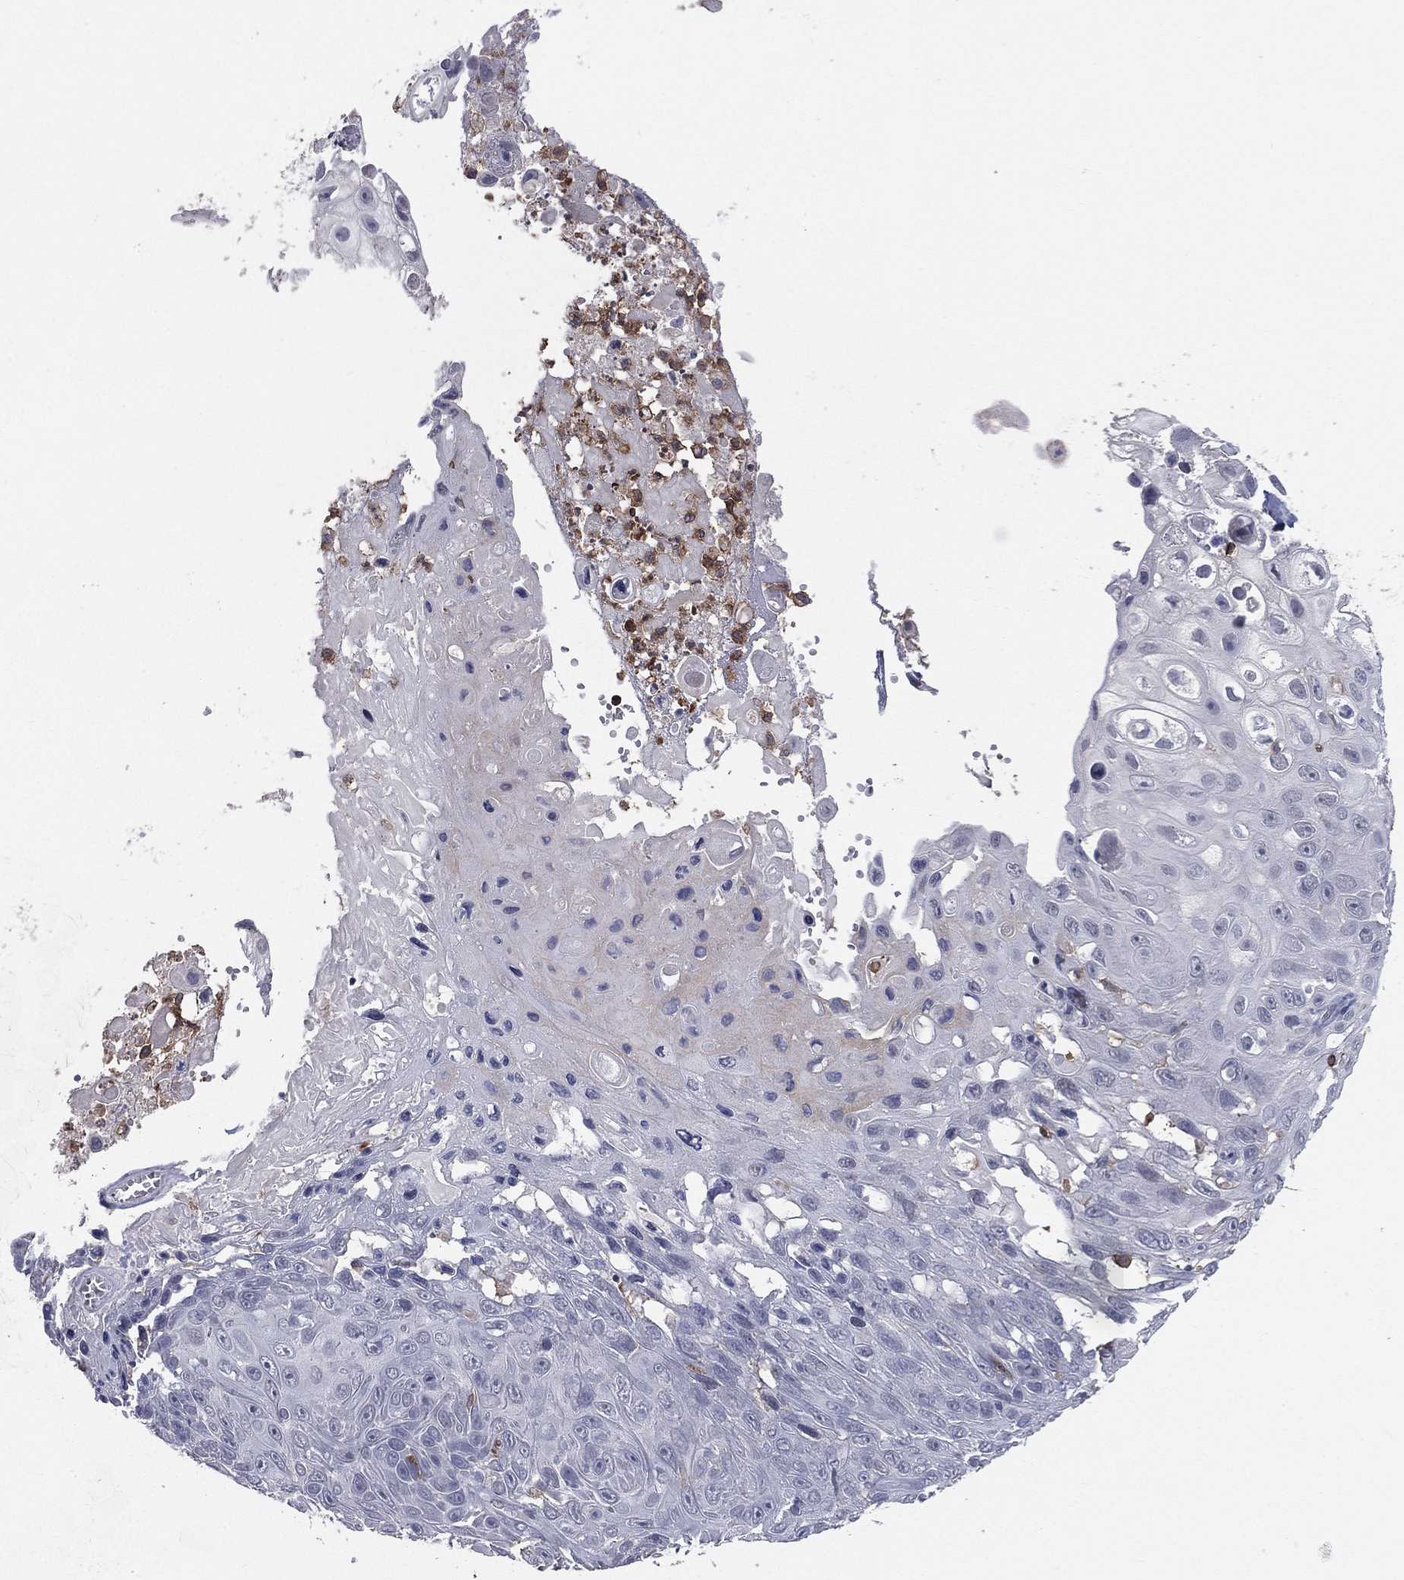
{"staining": {"intensity": "negative", "quantity": "none", "location": "none"}, "tissue": "skin cancer", "cell_type": "Tumor cells", "image_type": "cancer", "snomed": [{"axis": "morphology", "description": "Squamous cell carcinoma, NOS"}, {"axis": "topography", "description": "Skin"}], "caption": "High power microscopy micrograph of an immunohistochemistry image of skin cancer (squamous cell carcinoma), revealing no significant staining in tumor cells.", "gene": "PSTPIP1", "patient": {"sex": "male", "age": 82}}